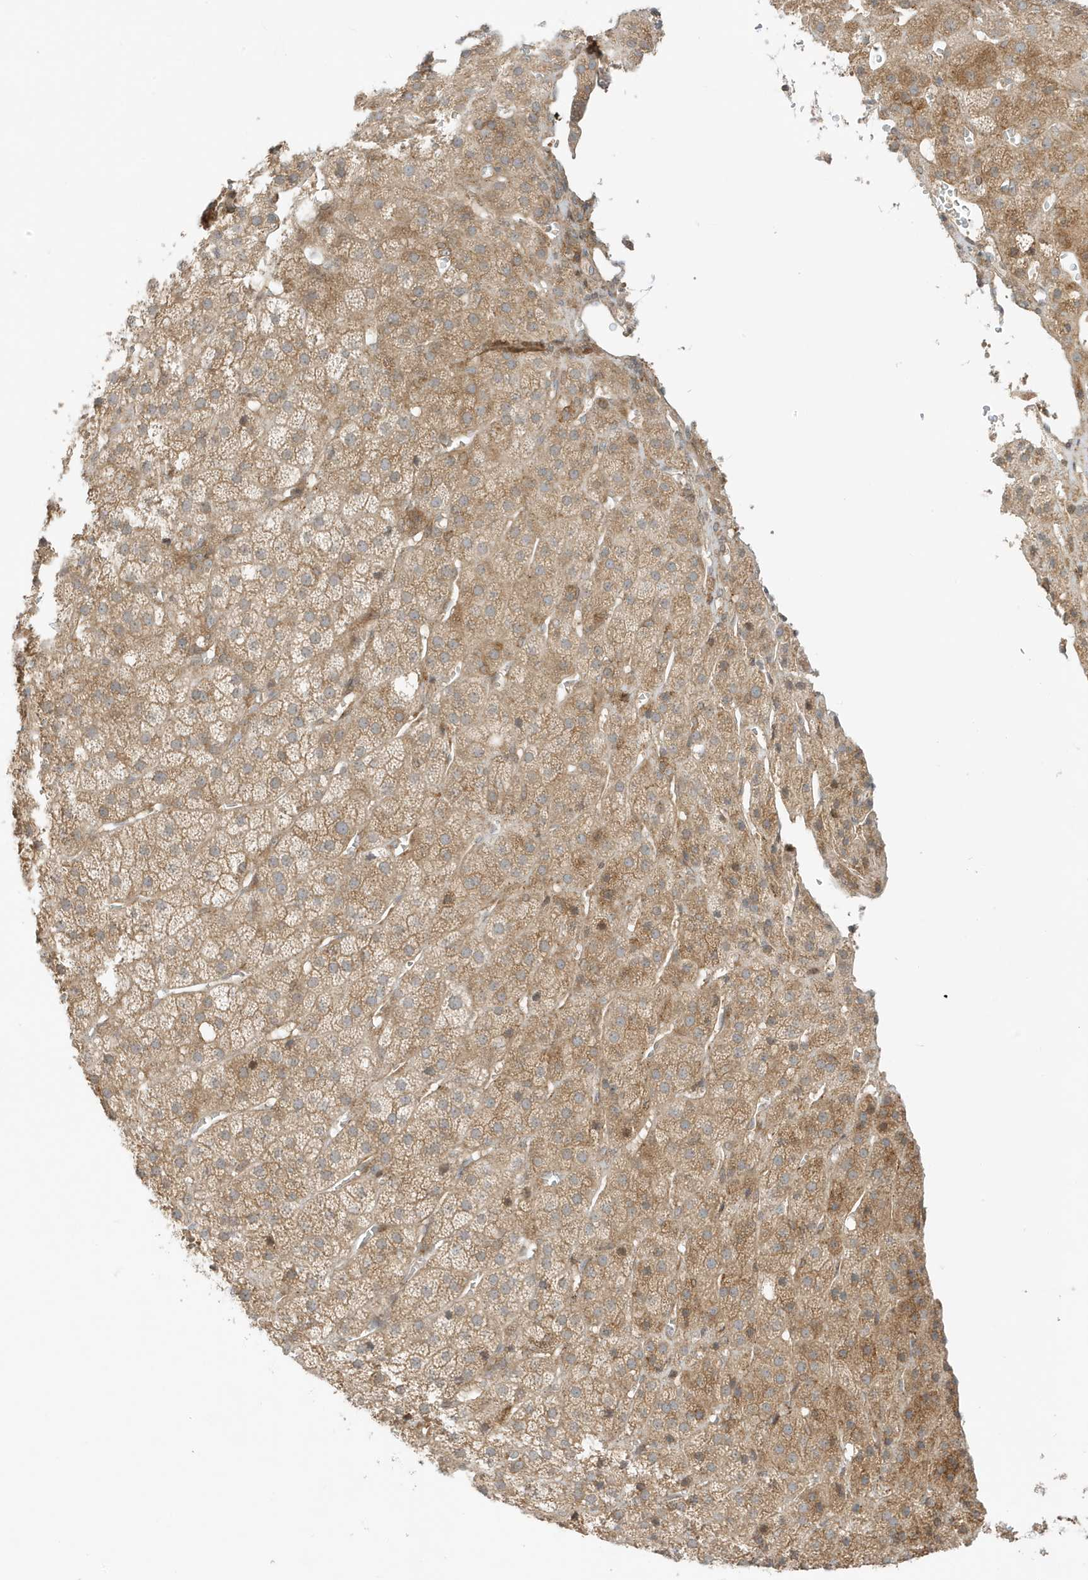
{"staining": {"intensity": "moderate", "quantity": ">75%", "location": "cytoplasmic/membranous"}, "tissue": "adrenal gland", "cell_type": "Glandular cells", "image_type": "normal", "snomed": [{"axis": "morphology", "description": "Normal tissue, NOS"}, {"axis": "topography", "description": "Adrenal gland"}], "caption": "Moderate cytoplasmic/membranous protein expression is present in approximately >75% of glandular cells in adrenal gland.", "gene": "SCARF2", "patient": {"sex": "female", "age": 57}}